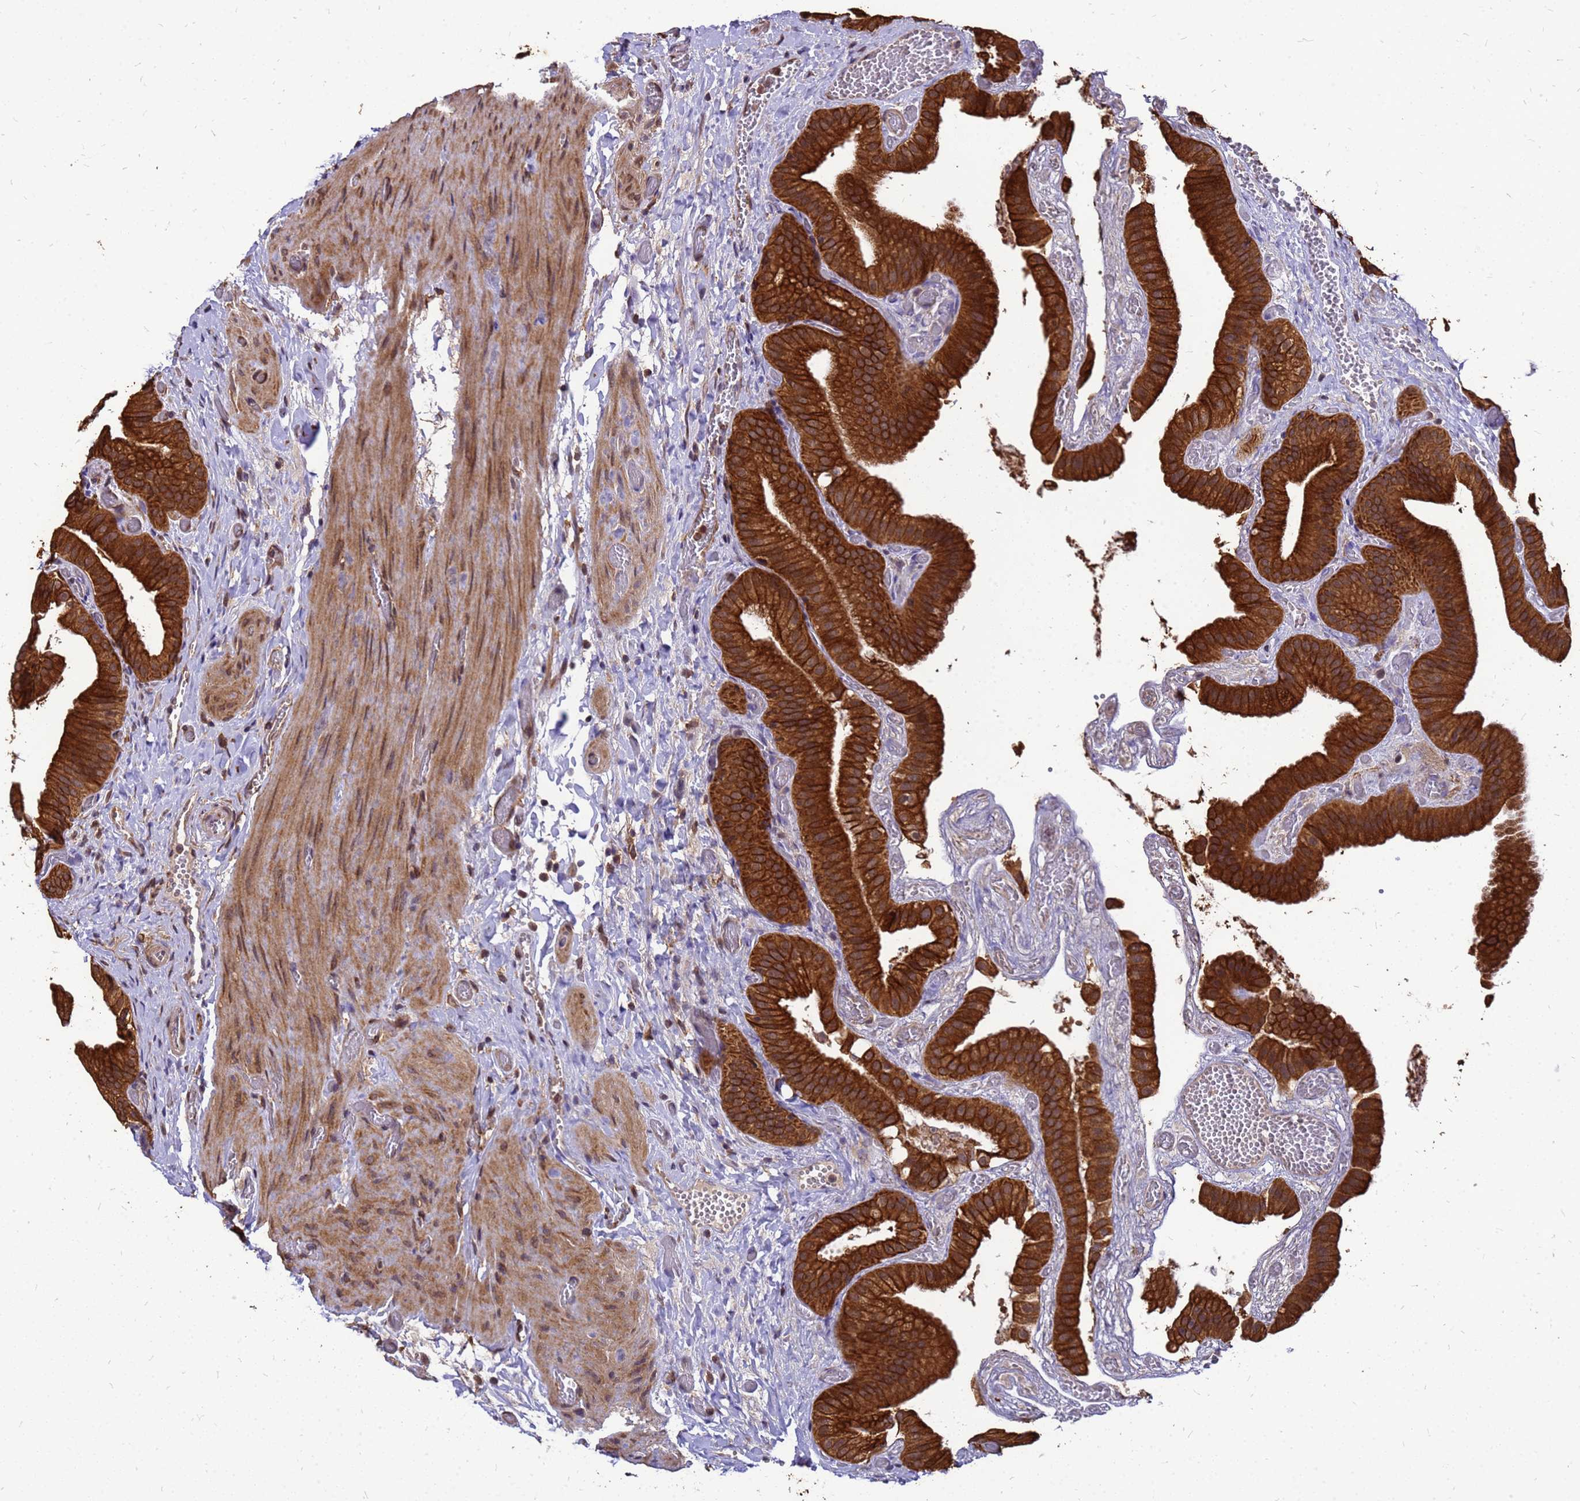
{"staining": {"intensity": "strong", "quantity": ">75%", "location": "cytoplasmic/membranous"}, "tissue": "gallbladder", "cell_type": "Glandular cells", "image_type": "normal", "snomed": [{"axis": "morphology", "description": "Normal tissue, NOS"}, {"axis": "topography", "description": "Gallbladder"}], "caption": "Protein expression analysis of benign gallbladder shows strong cytoplasmic/membranous positivity in about >75% of glandular cells. (DAB (3,3'-diaminobenzidine) IHC, brown staining for protein, blue staining for nuclei).", "gene": "ZNF618", "patient": {"sex": "female", "age": 64}}